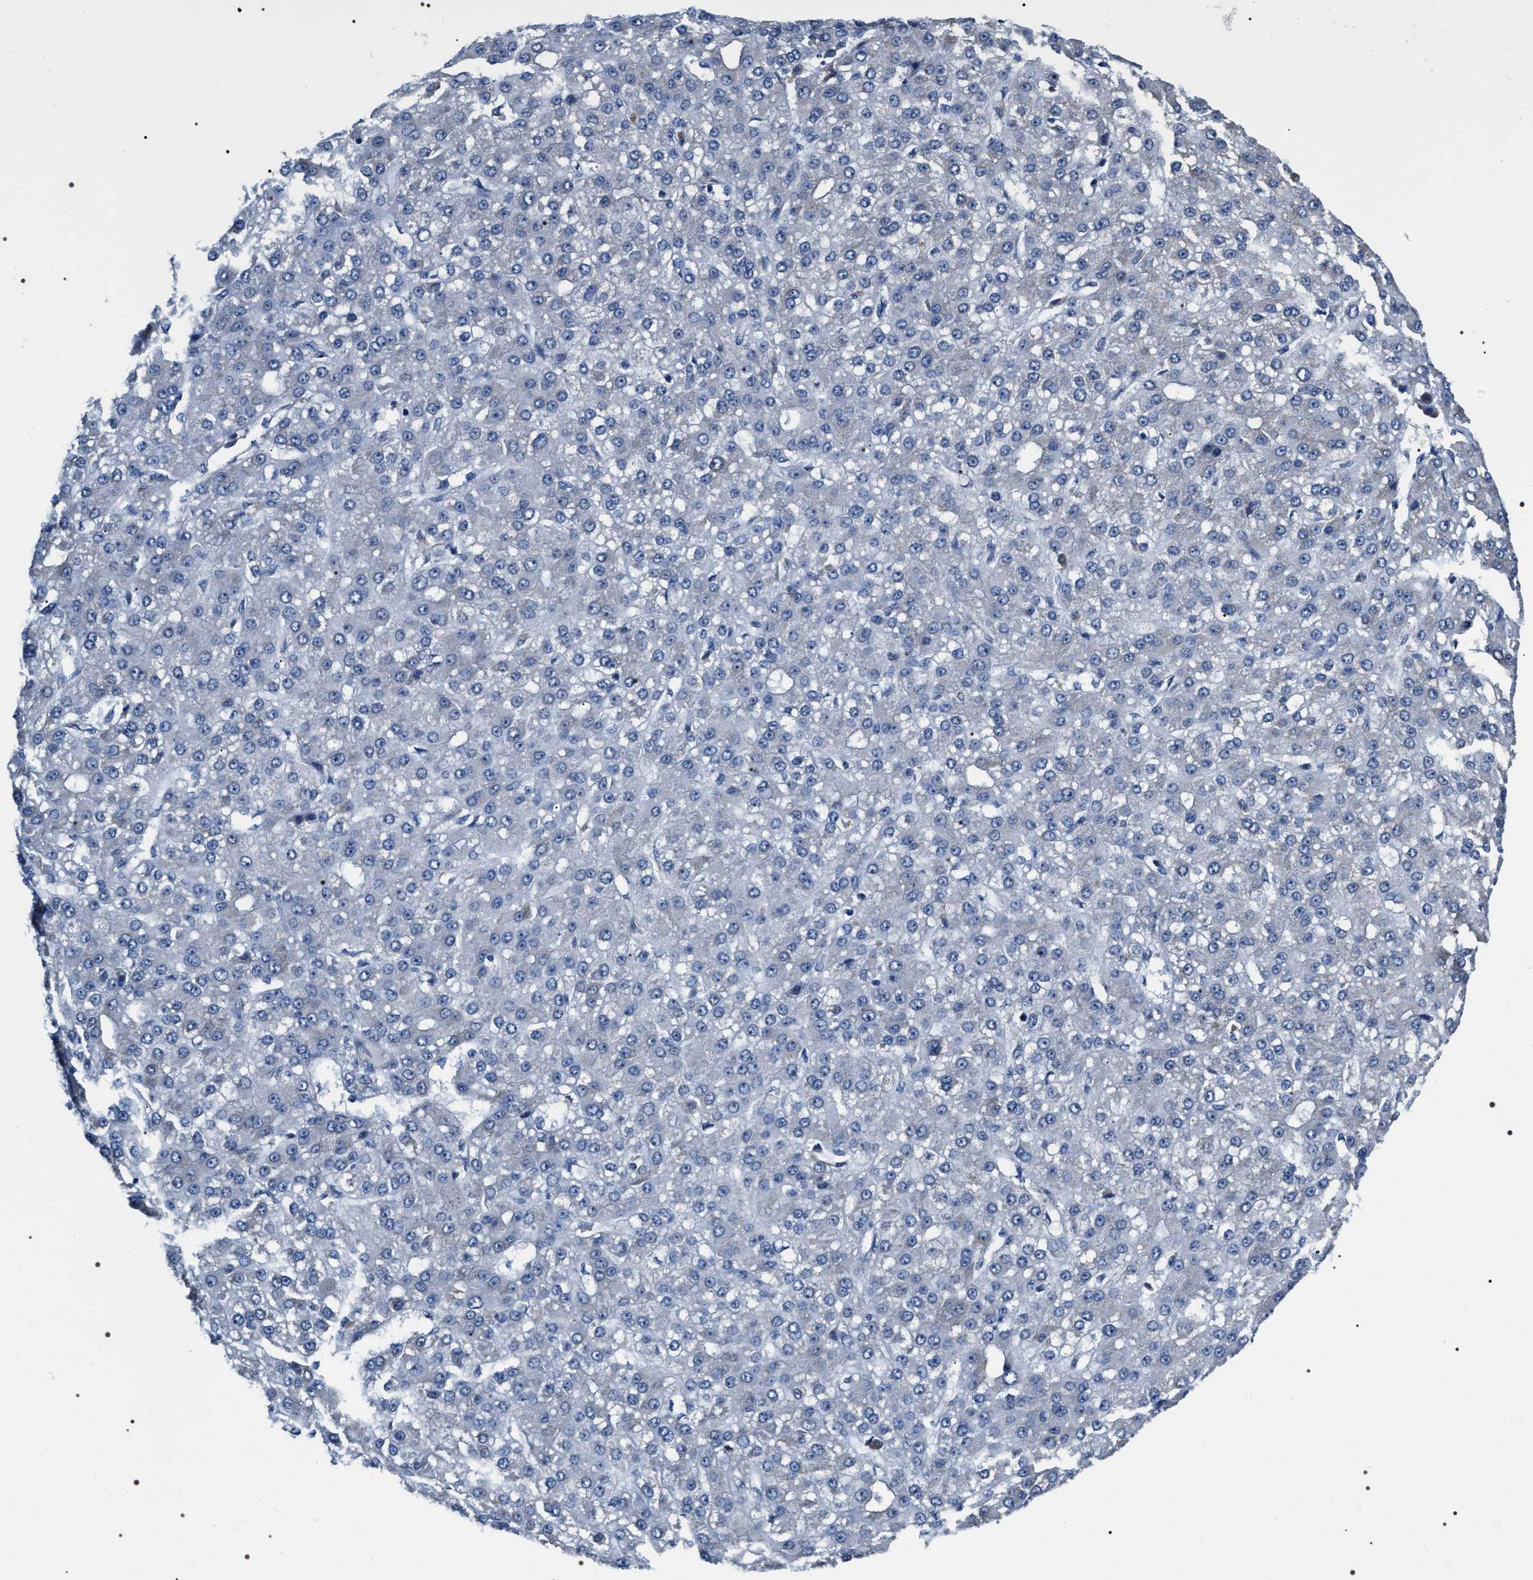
{"staining": {"intensity": "negative", "quantity": "none", "location": "none"}, "tissue": "liver cancer", "cell_type": "Tumor cells", "image_type": "cancer", "snomed": [{"axis": "morphology", "description": "Carcinoma, Hepatocellular, NOS"}, {"axis": "topography", "description": "Liver"}], "caption": "This is an immunohistochemistry micrograph of liver cancer. There is no staining in tumor cells.", "gene": "PKD1L1", "patient": {"sex": "male", "age": 67}}